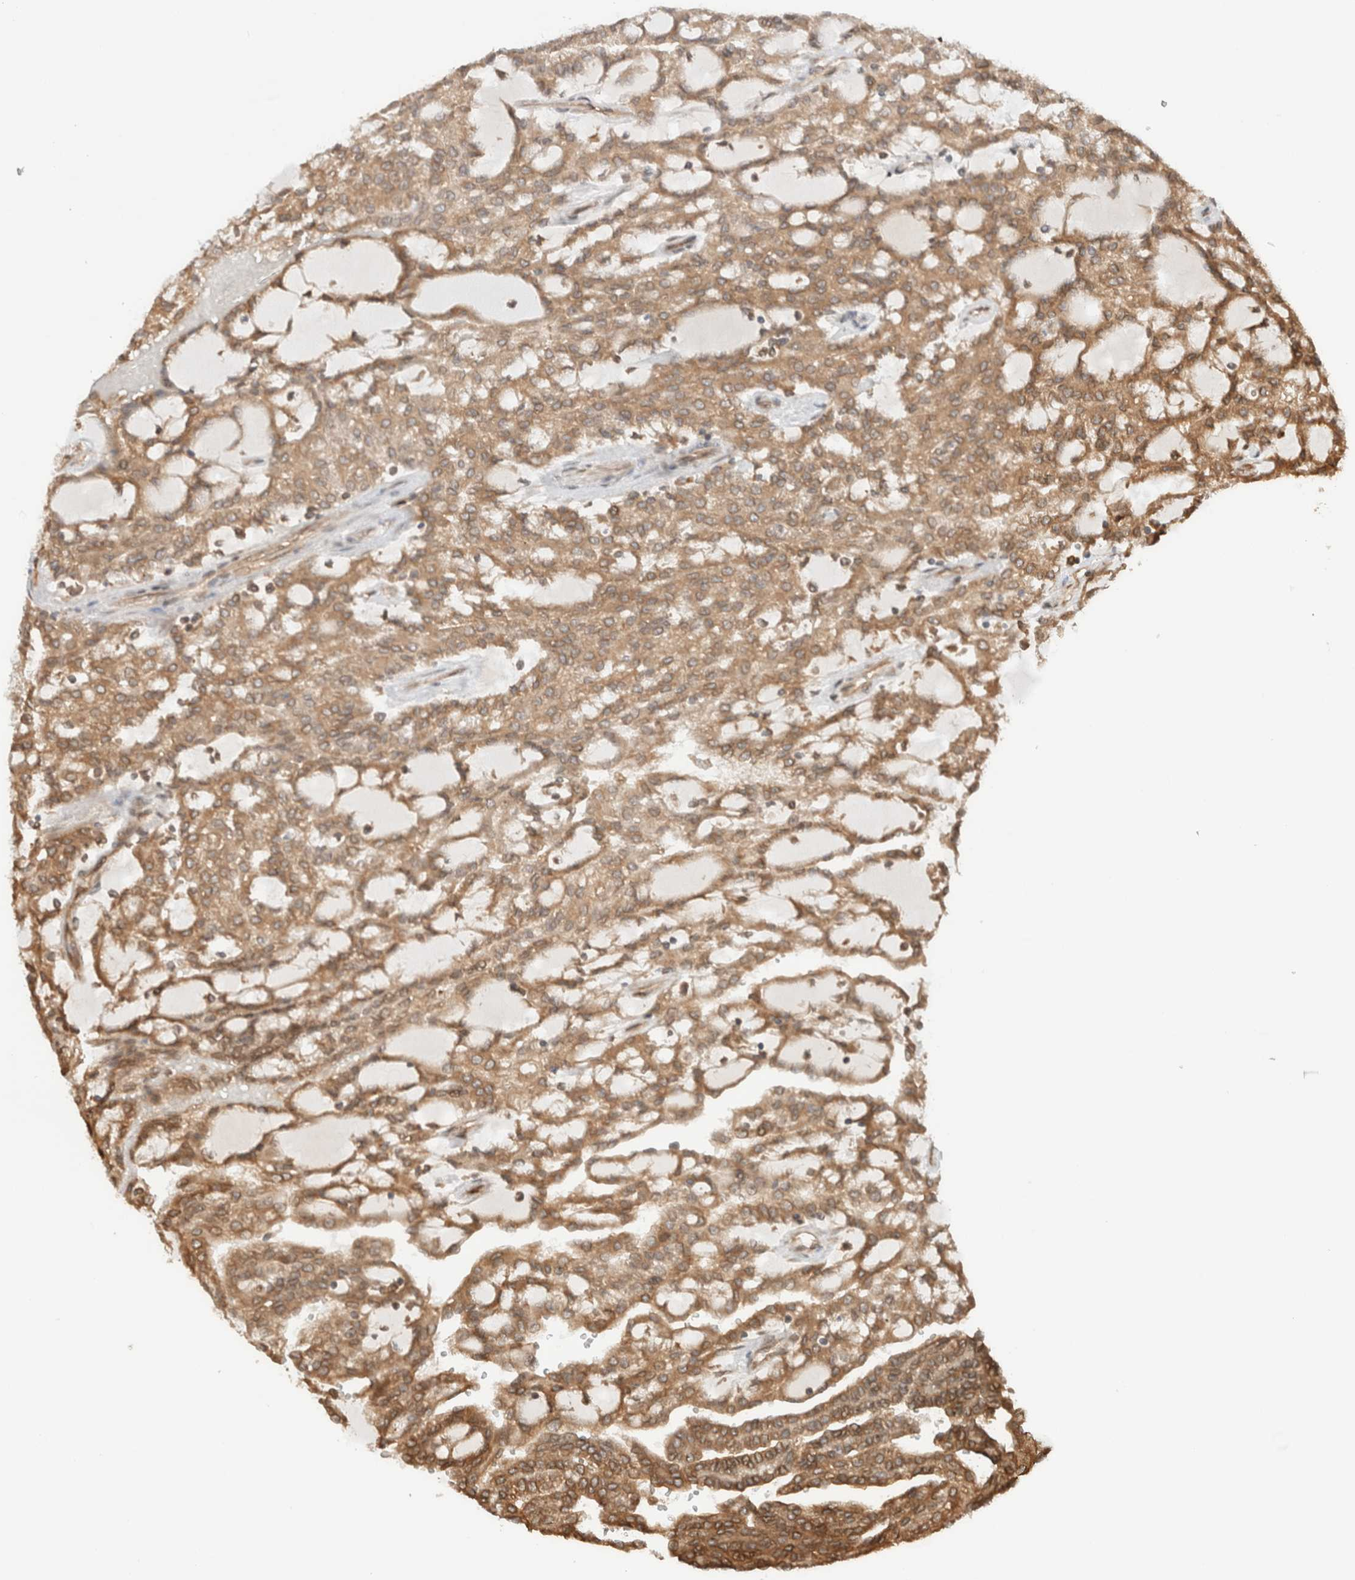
{"staining": {"intensity": "moderate", "quantity": ">75%", "location": "cytoplasmic/membranous"}, "tissue": "renal cancer", "cell_type": "Tumor cells", "image_type": "cancer", "snomed": [{"axis": "morphology", "description": "Adenocarcinoma, NOS"}, {"axis": "topography", "description": "Kidney"}], "caption": "The image demonstrates a brown stain indicating the presence of a protein in the cytoplasmic/membranous of tumor cells in renal cancer.", "gene": "ARFGEF2", "patient": {"sex": "male", "age": 63}}